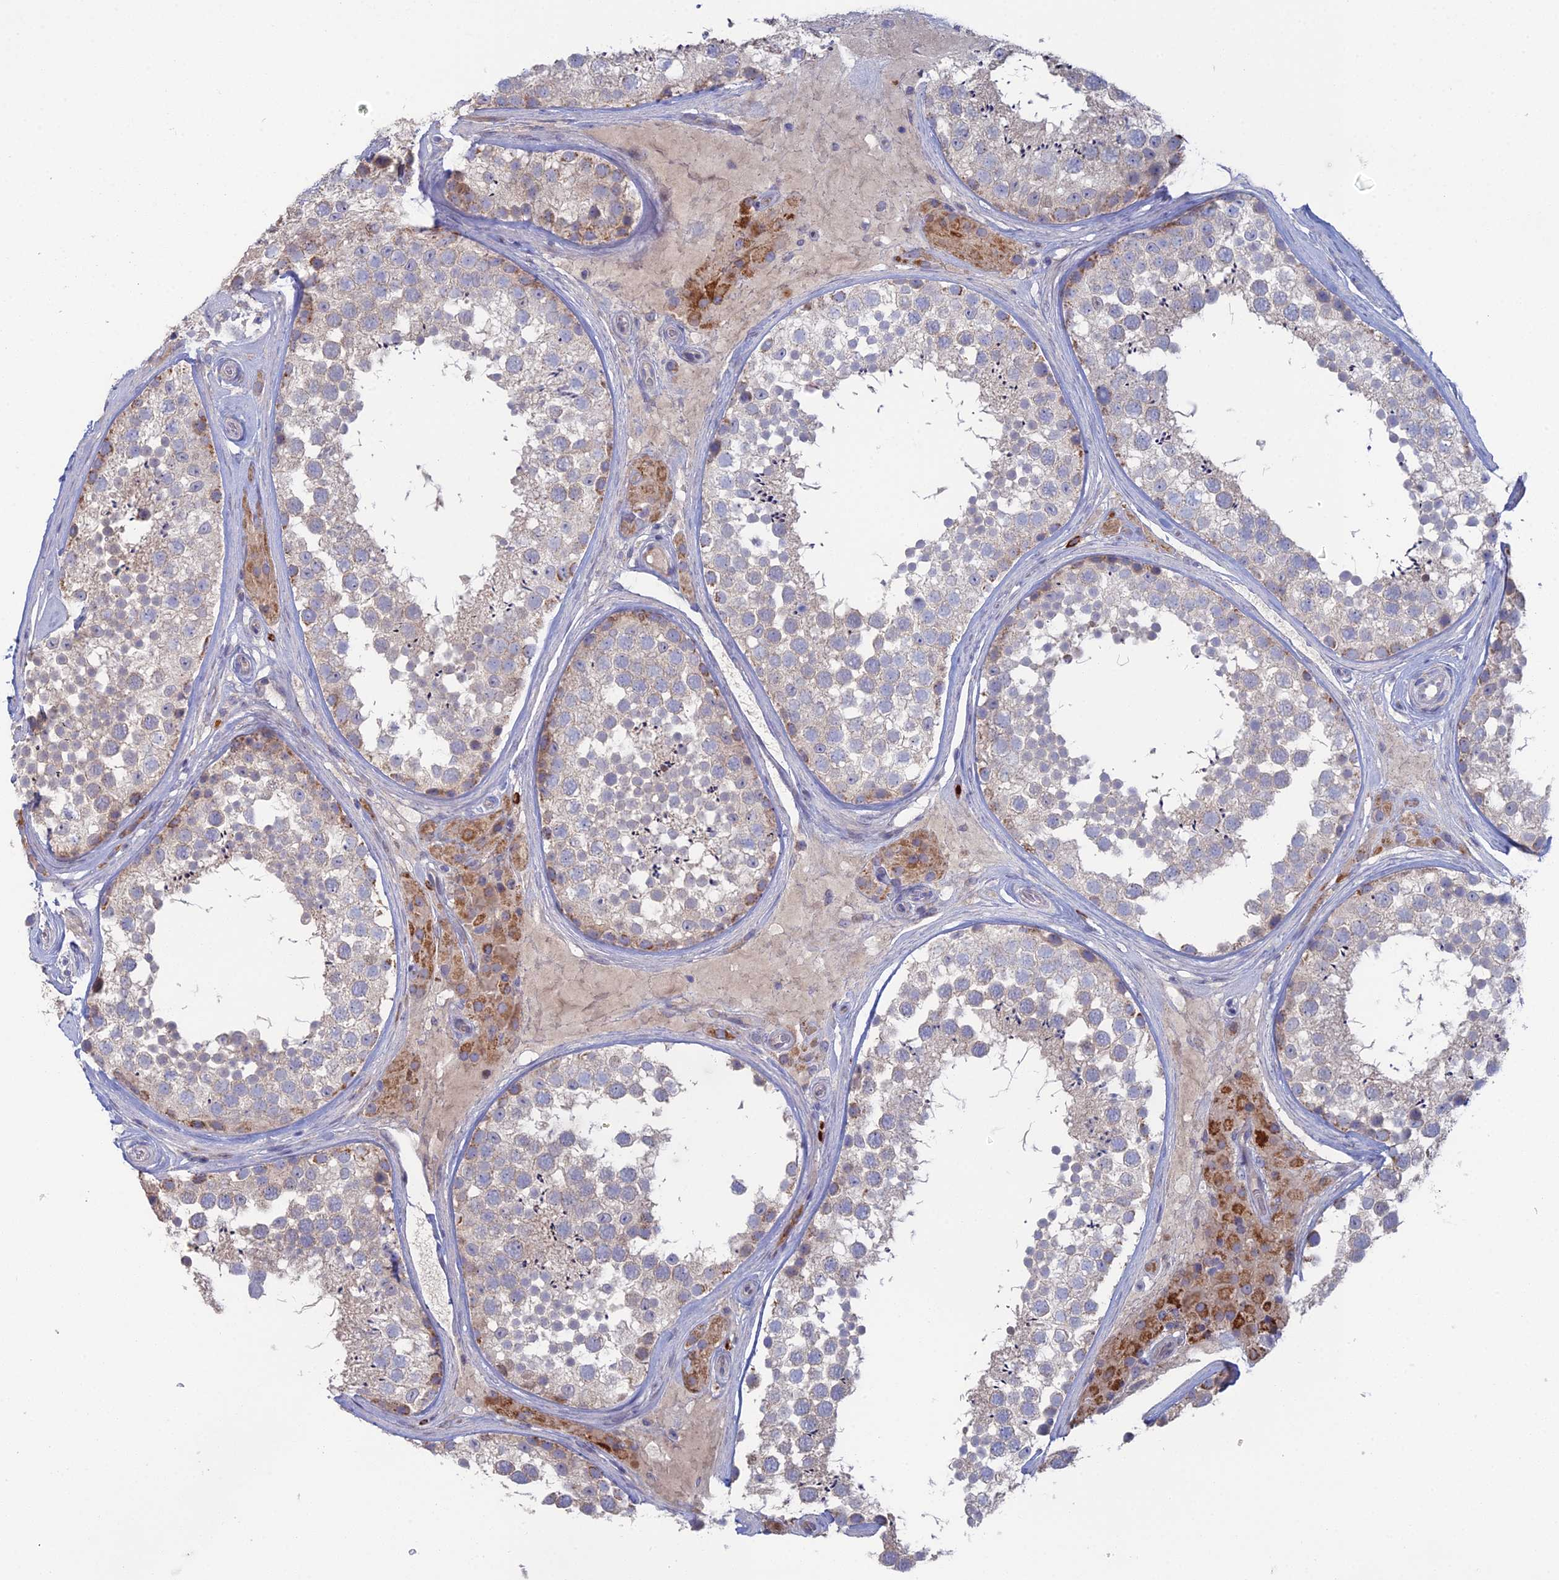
{"staining": {"intensity": "moderate", "quantity": "<25%", "location": "cytoplasmic/membranous"}, "tissue": "testis", "cell_type": "Cells in seminiferous ducts", "image_type": "normal", "snomed": [{"axis": "morphology", "description": "Normal tissue, NOS"}, {"axis": "topography", "description": "Testis"}], "caption": "Moderate cytoplasmic/membranous protein staining is identified in approximately <25% of cells in seminiferous ducts in testis.", "gene": "ARL16", "patient": {"sex": "male", "age": 46}}